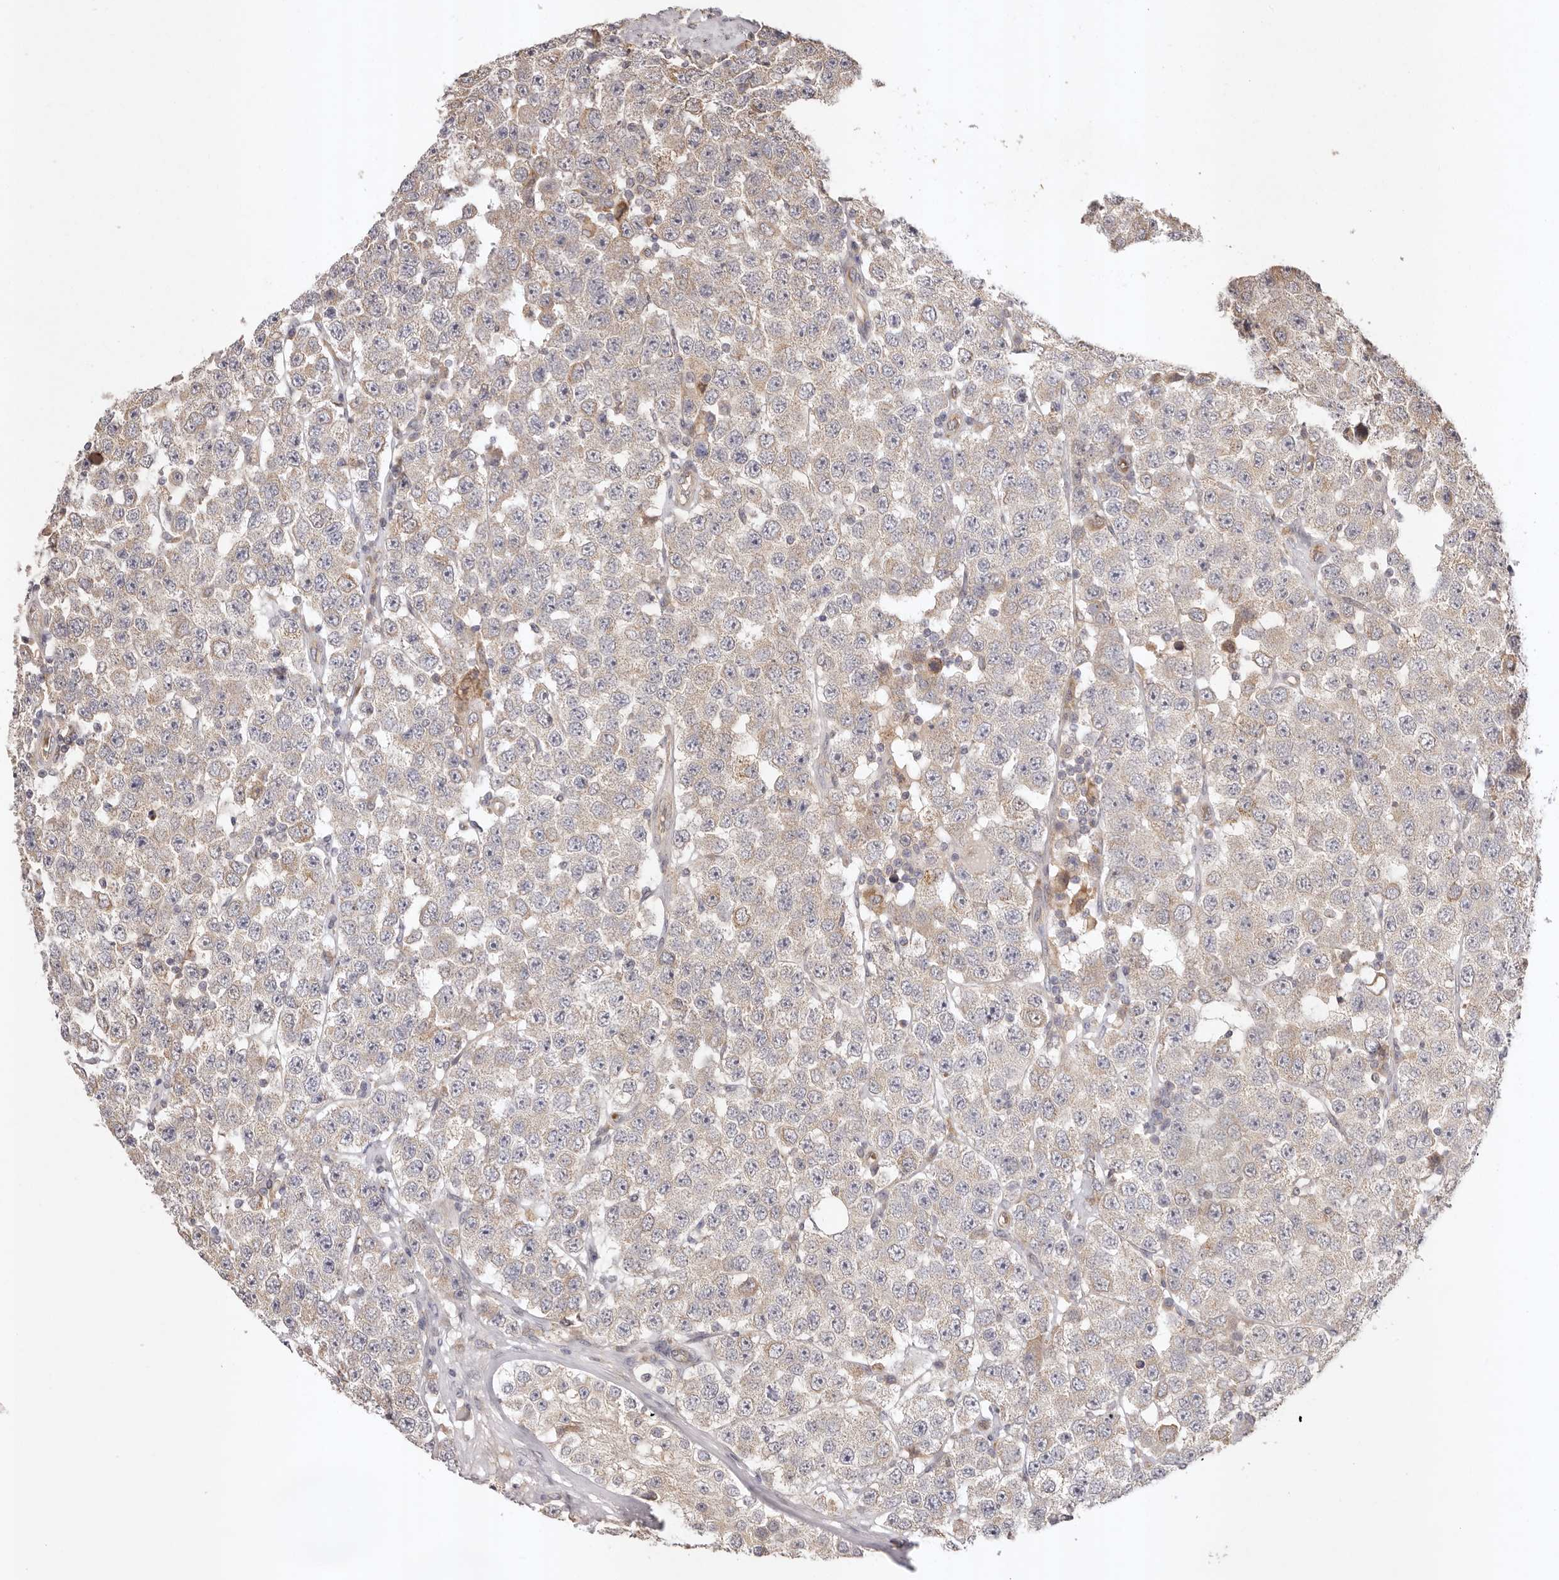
{"staining": {"intensity": "weak", "quantity": "25%-75%", "location": "cytoplasmic/membranous"}, "tissue": "testis cancer", "cell_type": "Tumor cells", "image_type": "cancer", "snomed": [{"axis": "morphology", "description": "Seminoma, NOS"}, {"axis": "topography", "description": "Testis"}], "caption": "An image of human testis seminoma stained for a protein reveals weak cytoplasmic/membranous brown staining in tumor cells.", "gene": "UBR2", "patient": {"sex": "male", "age": 28}}